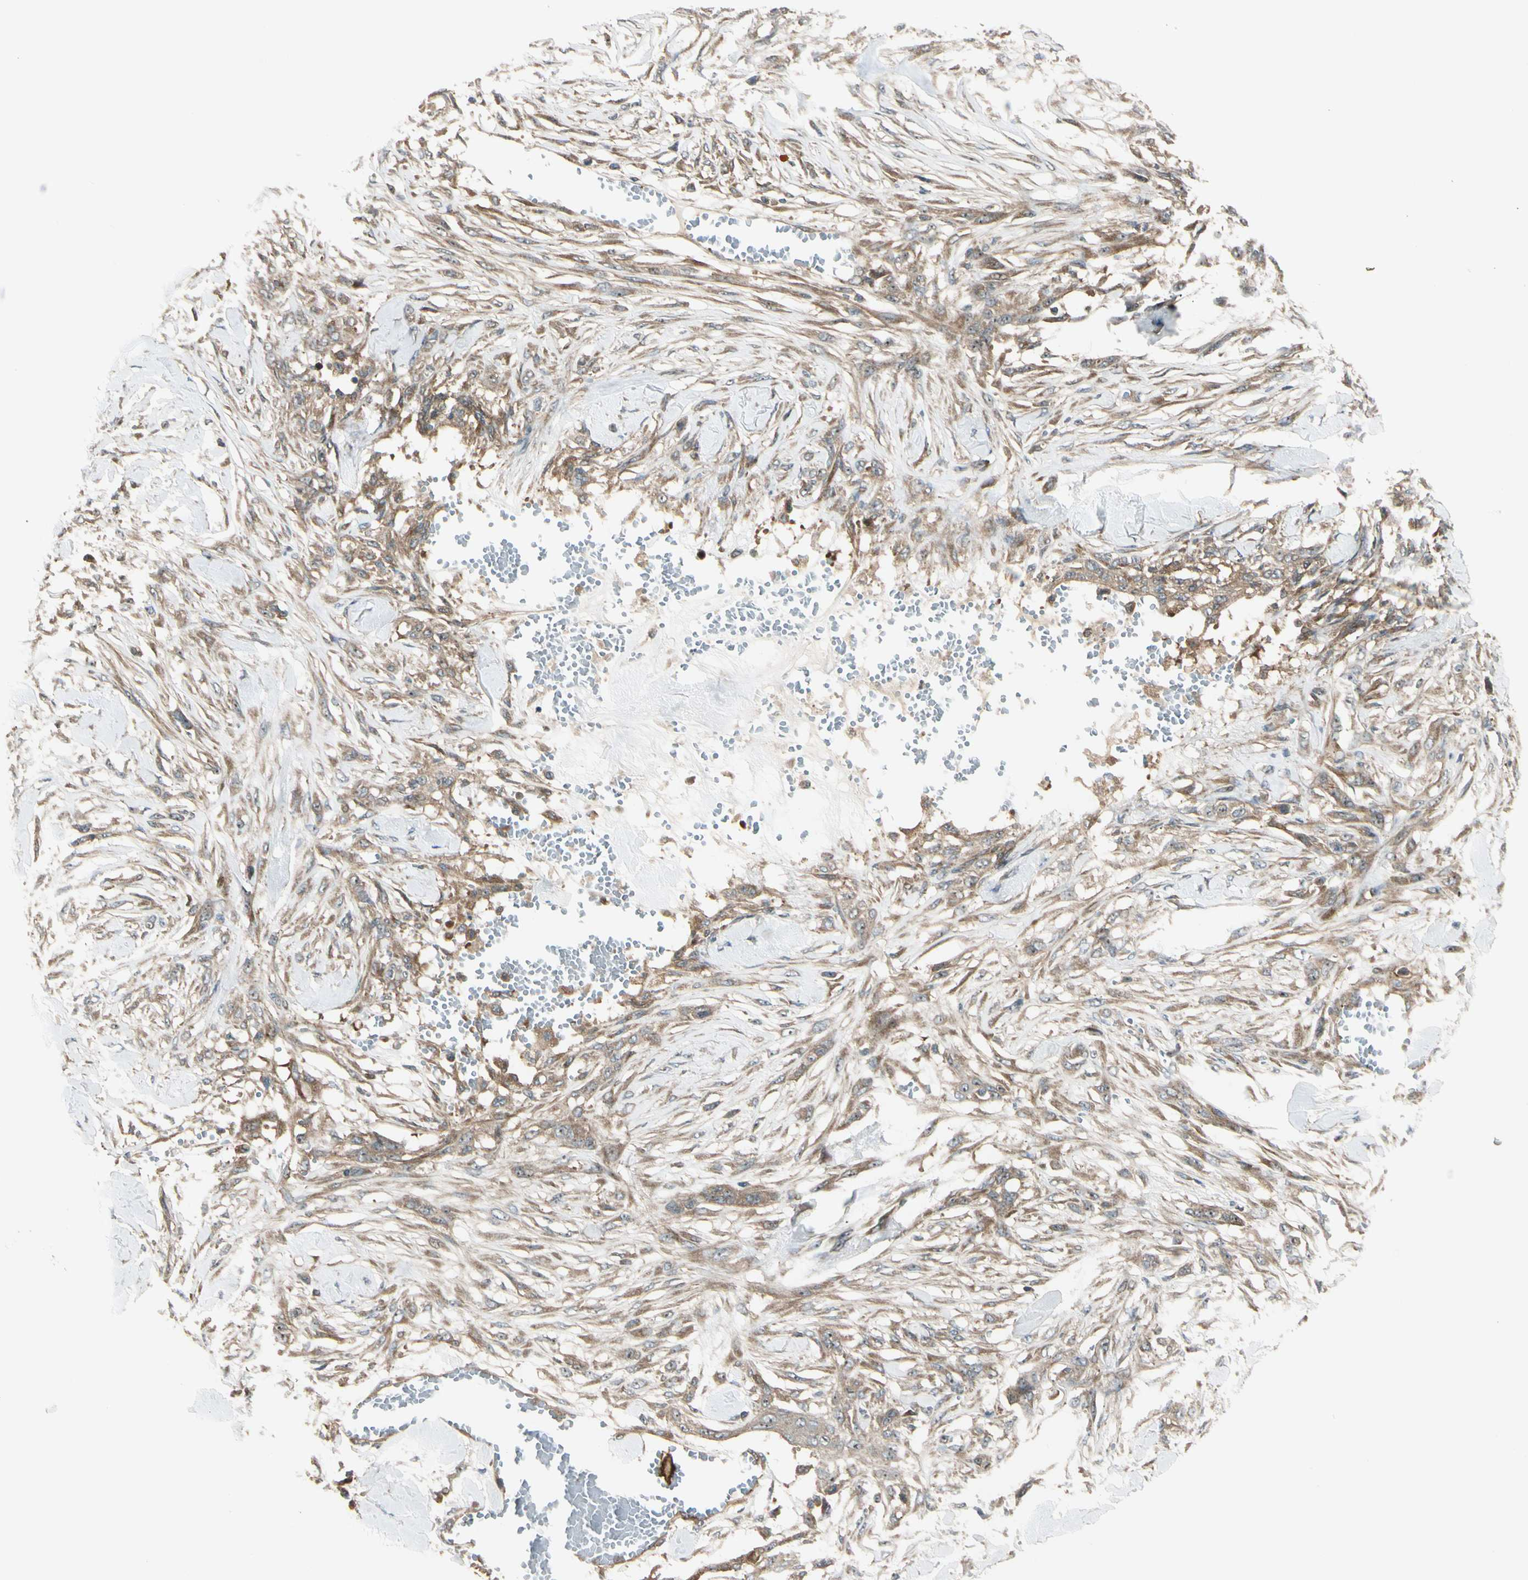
{"staining": {"intensity": "moderate", "quantity": ">75%", "location": "cytoplasmic/membranous,nuclear"}, "tissue": "skin cancer", "cell_type": "Tumor cells", "image_type": "cancer", "snomed": [{"axis": "morphology", "description": "Normal tissue, NOS"}, {"axis": "morphology", "description": "Squamous cell carcinoma, NOS"}, {"axis": "topography", "description": "Skin"}], "caption": "Immunohistochemistry (IHC) image of skin squamous cell carcinoma stained for a protein (brown), which reveals medium levels of moderate cytoplasmic/membranous and nuclear expression in approximately >75% of tumor cells.", "gene": "FKBP15", "patient": {"sex": "female", "age": 59}}